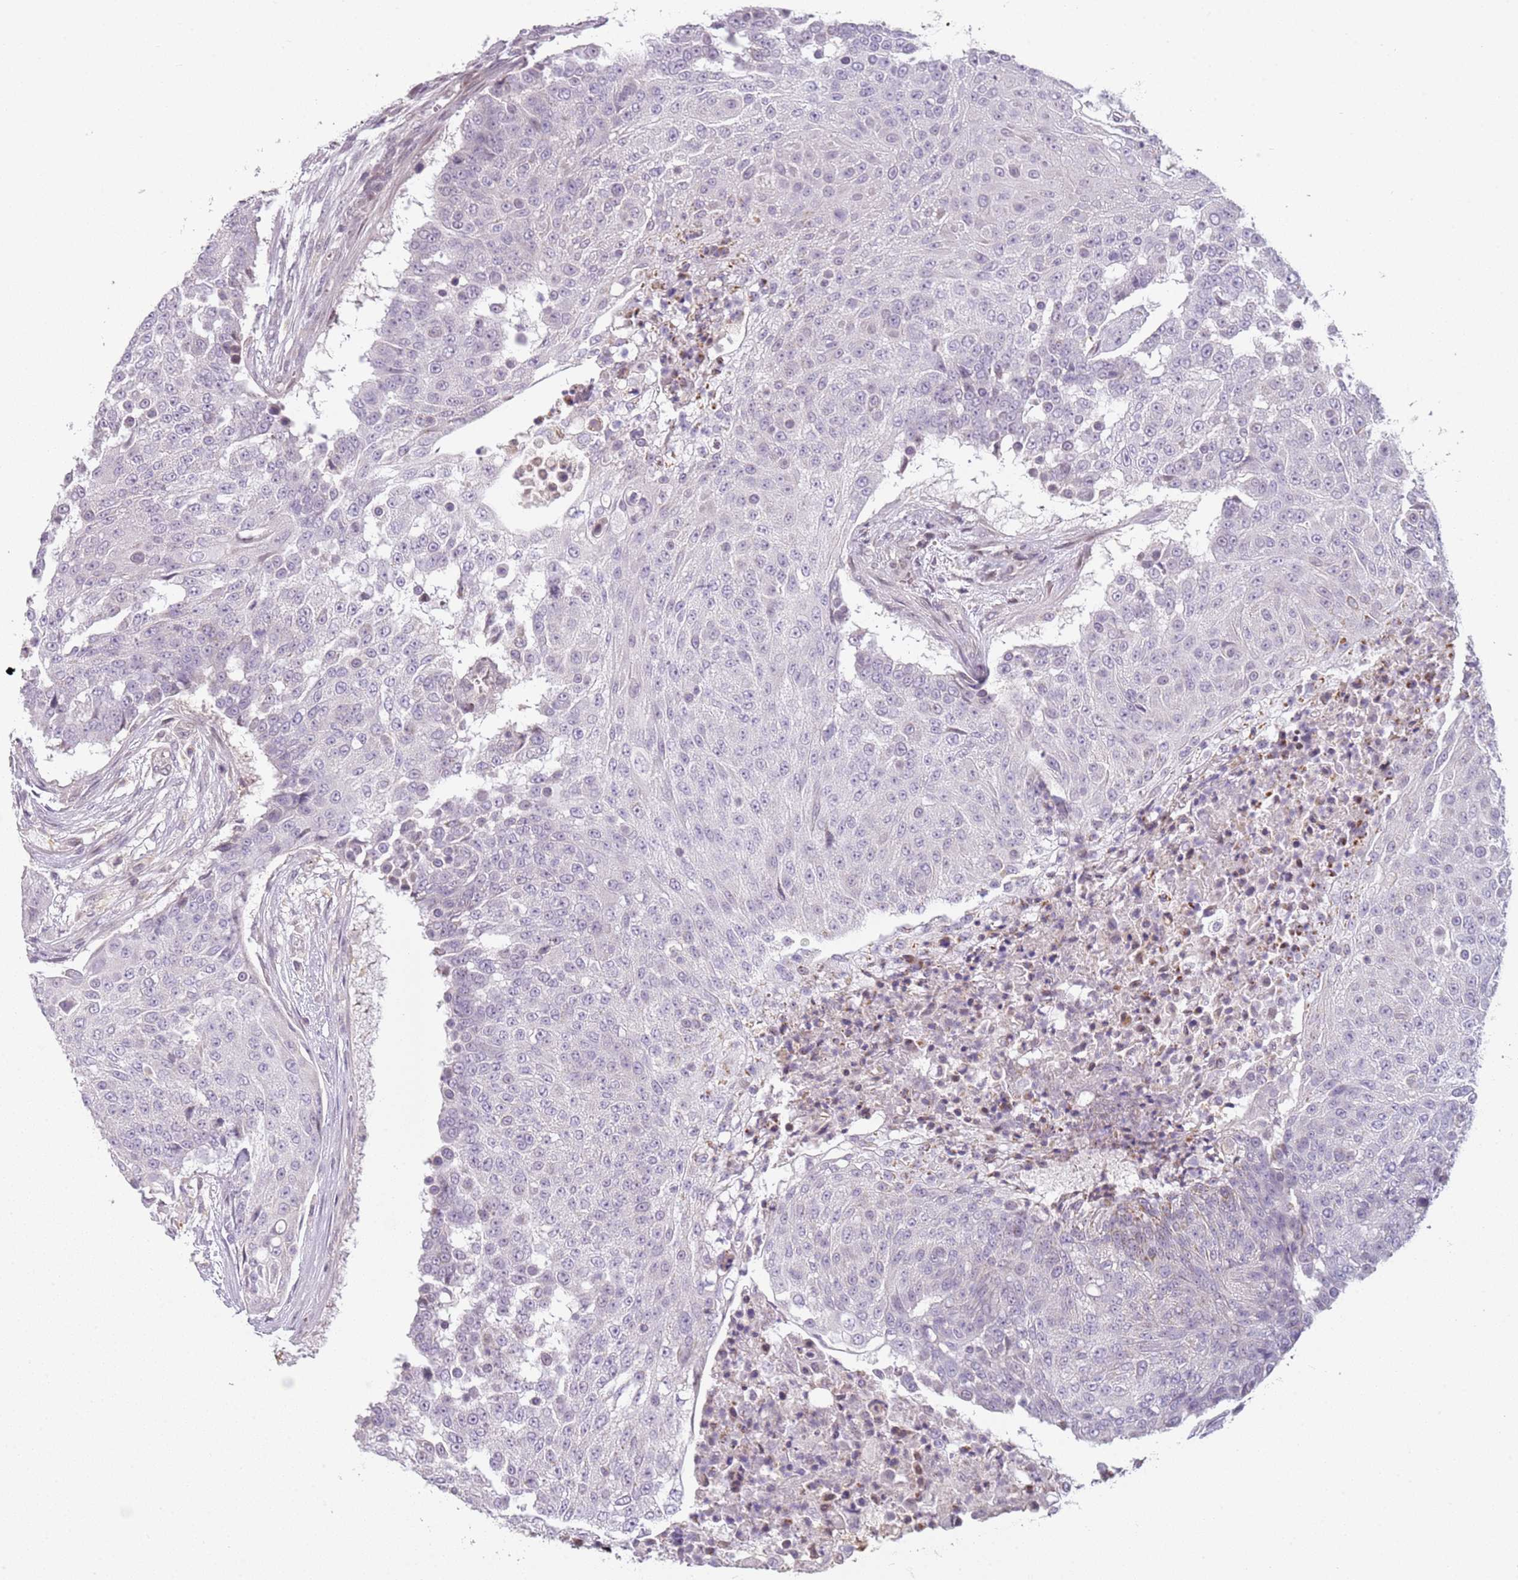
{"staining": {"intensity": "negative", "quantity": "none", "location": "none"}, "tissue": "urothelial cancer", "cell_type": "Tumor cells", "image_type": "cancer", "snomed": [{"axis": "morphology", "description": "Urothelial carcinoma, High grade"}, {"axis": "topography", "description": "Urinary bladder"}], "caption": "Photomicrograph shows no protein staining in tumor cells of urothelial carcinoma (high-grade) tissue.", "gene": "DEFB116", "patient": {"sex": "female", "age": 63}}